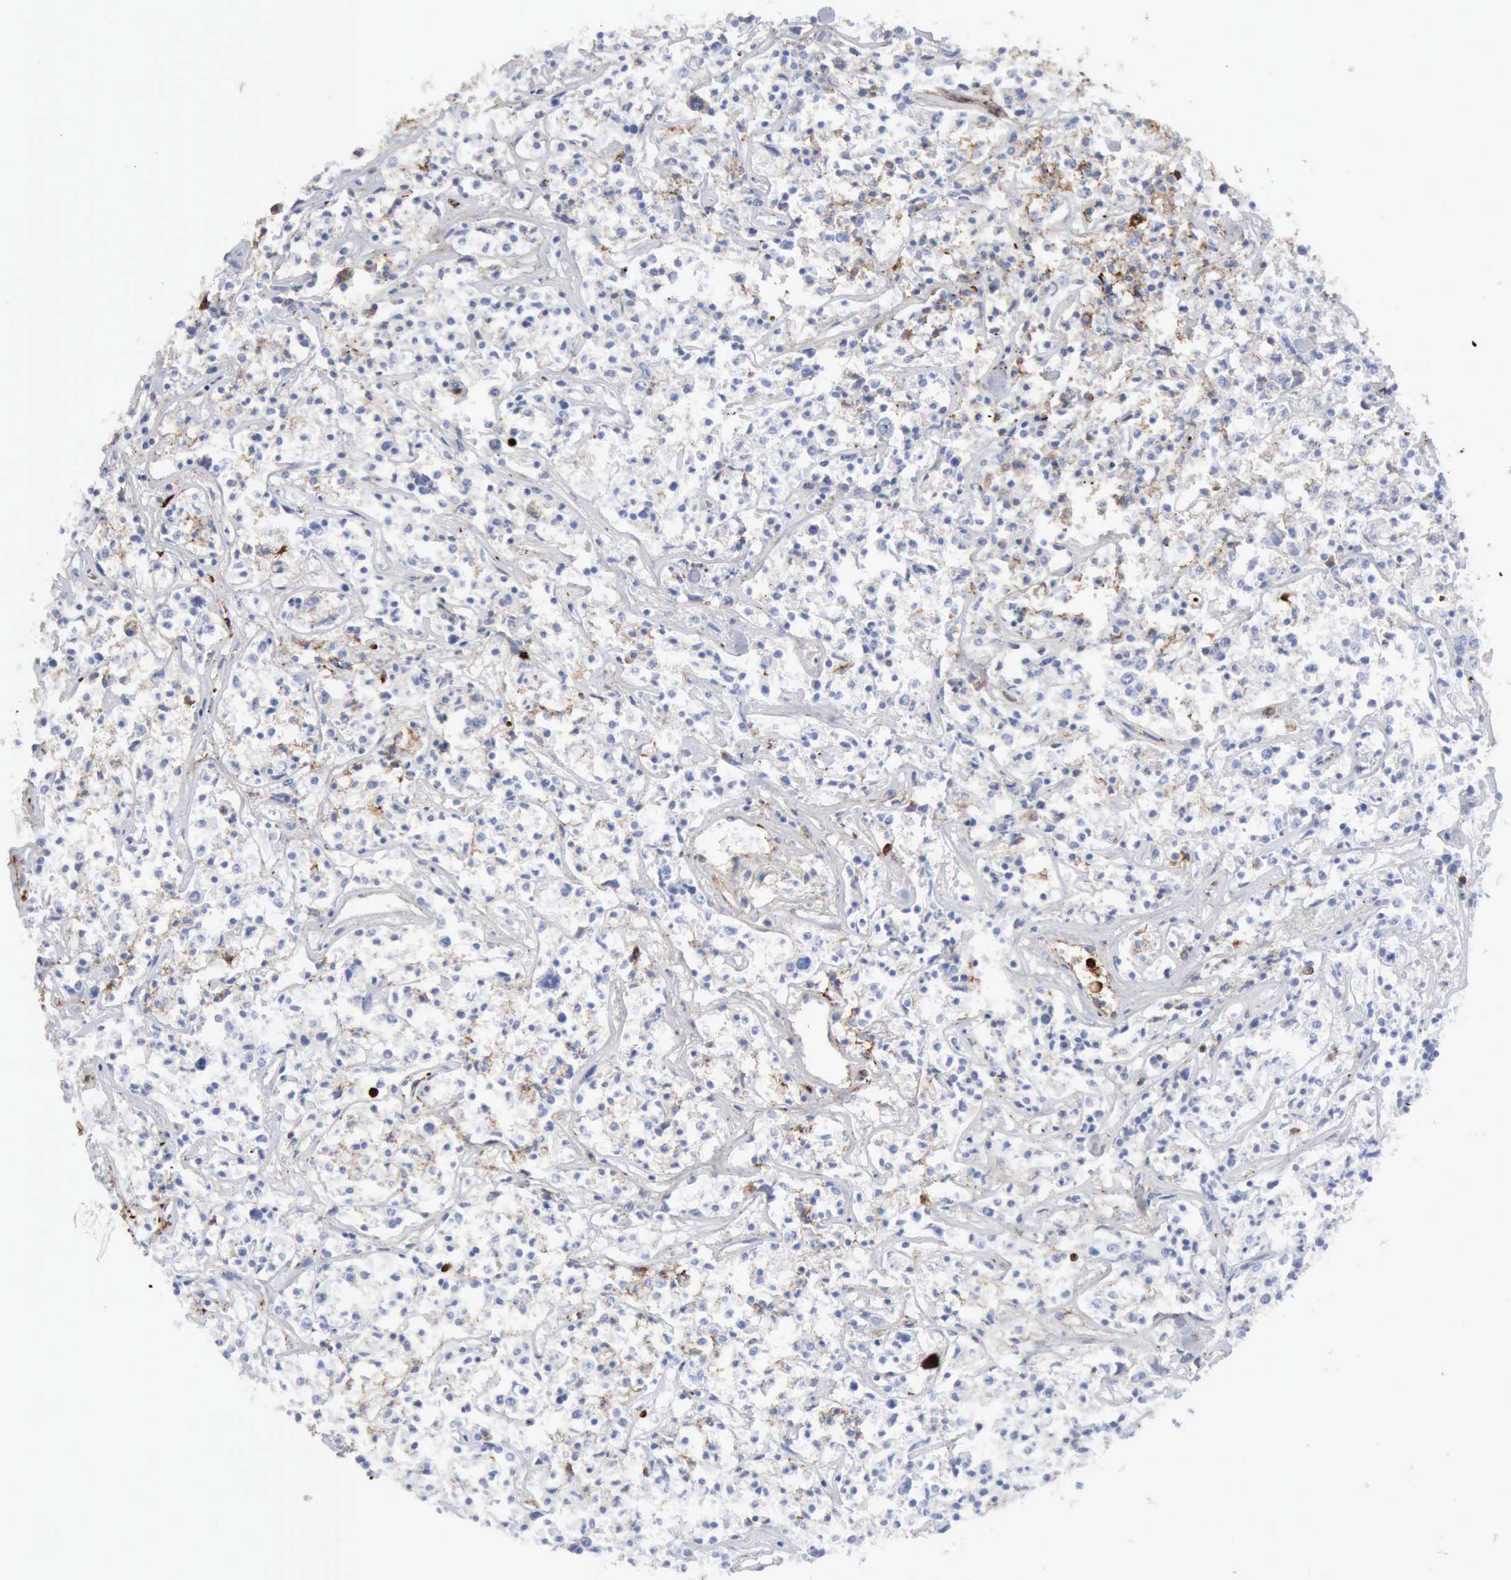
{"staining": {"intensity": "negative", "quantity": "none", "location": "none"}, "tissue": "lymphoma", "cell_type": "Tumor cells", "image_type": "cancer", "snomed": [{"axis": "morphology", "description": "Malignant lymphoma, non-Hodgkin's type, Low grade"}, {"axis": "topography", "description": "Small intestine"}], "caption": "Protein analysis of low-grade malignant lymphoma, non-Hodgkin's type displays no significant positivity in tumor cells.", "gene": "C4BPA", "patient": {"sex": "female", "age": 59}}